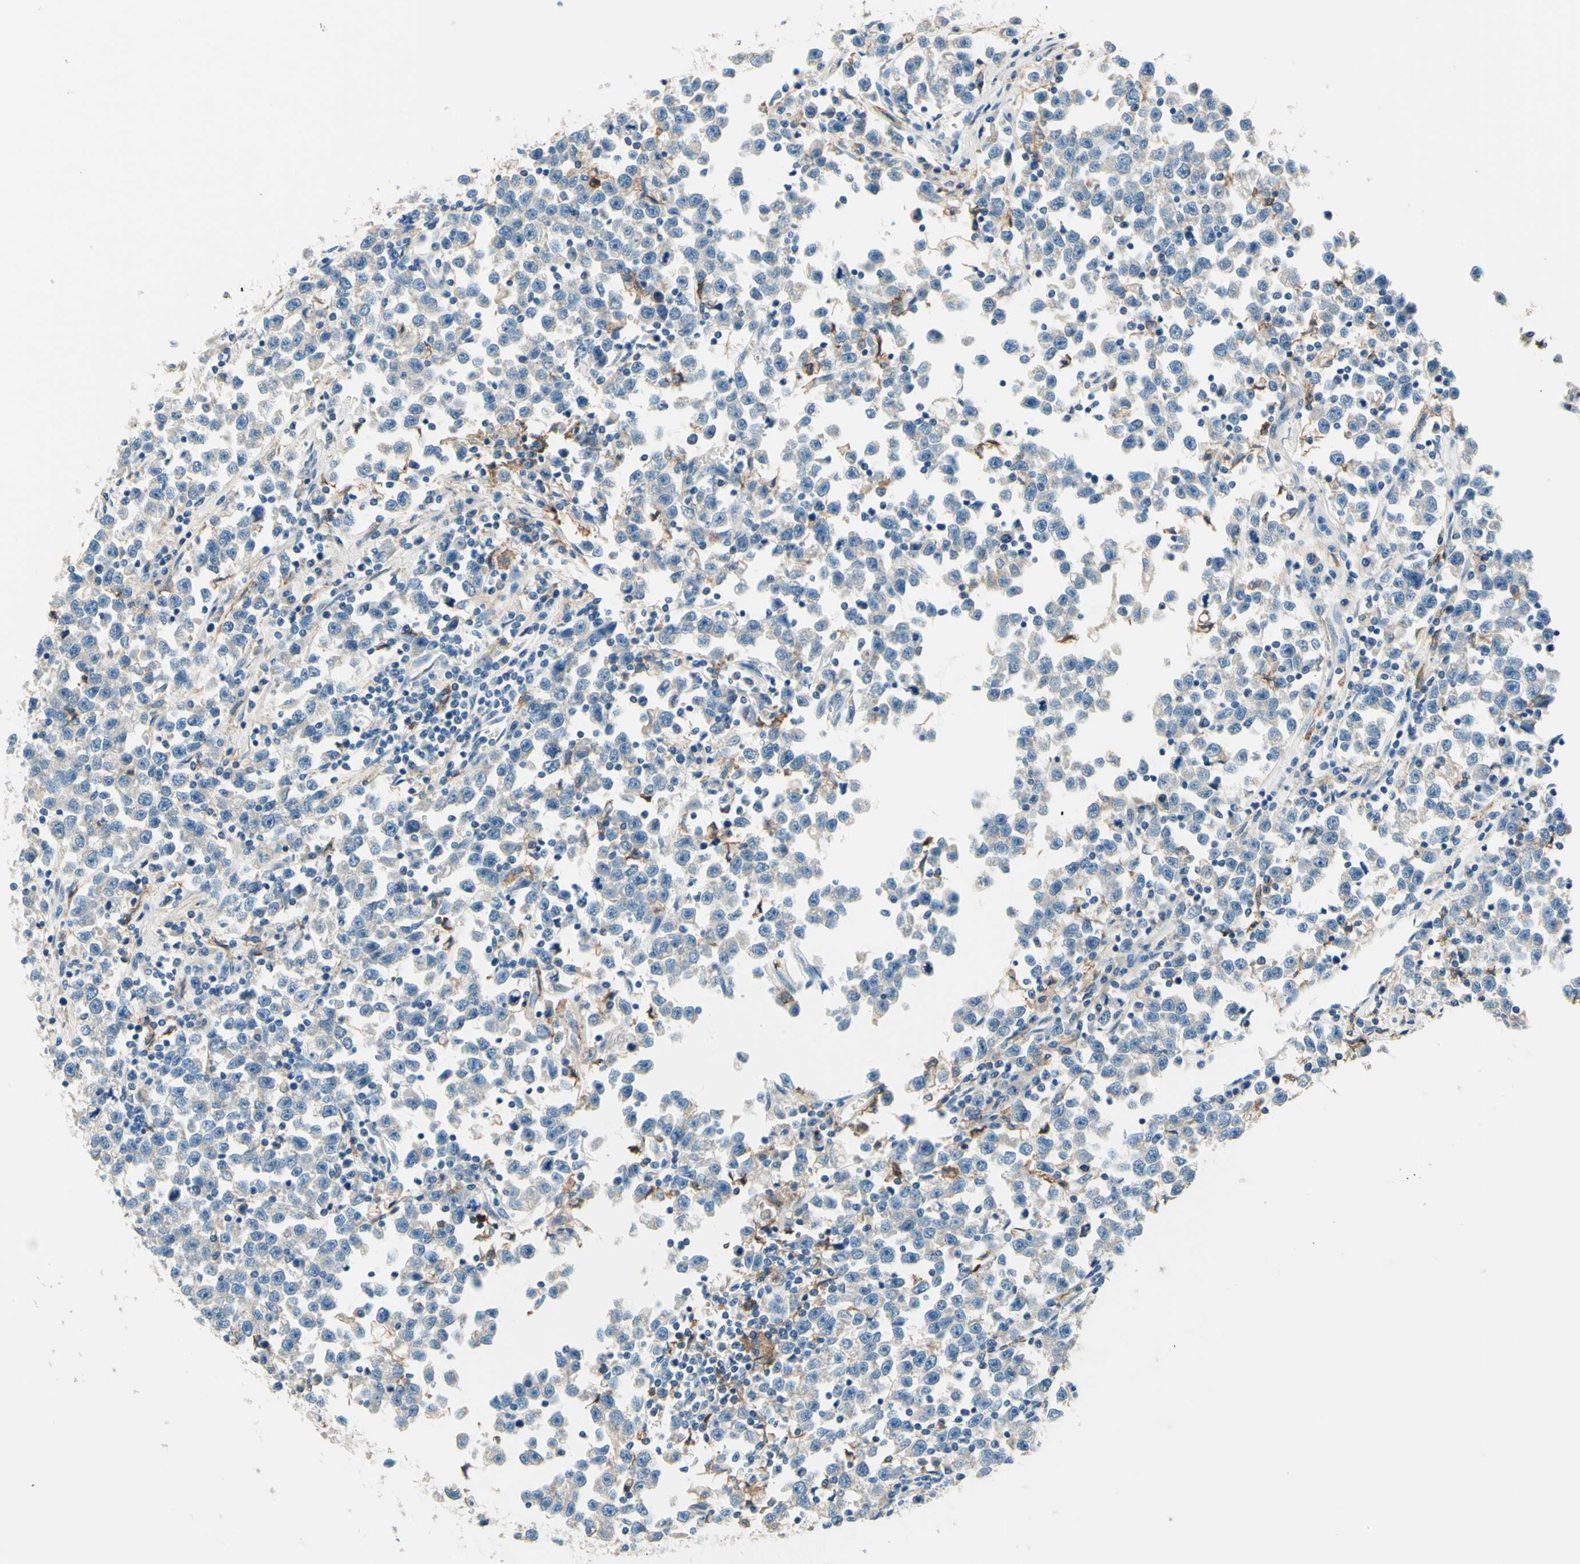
{"staining": {"intensity": "negative", "quantity": "none", "location": "none"}, "tissue": "testis cancer", "cell_type": "Tumor cells", "image_type": "cancer", "snomed": [{"axis": "morphology", "description": "Seminoma, NOS"}, {"axis": "topography", "description": "Testis"}], "caption": "This is an IHC micrograph of testis seminoma. There is no positivity in tumor cells.", "gene": "SIGLEC9", "patient": {"sex": "male", "age": 43}}